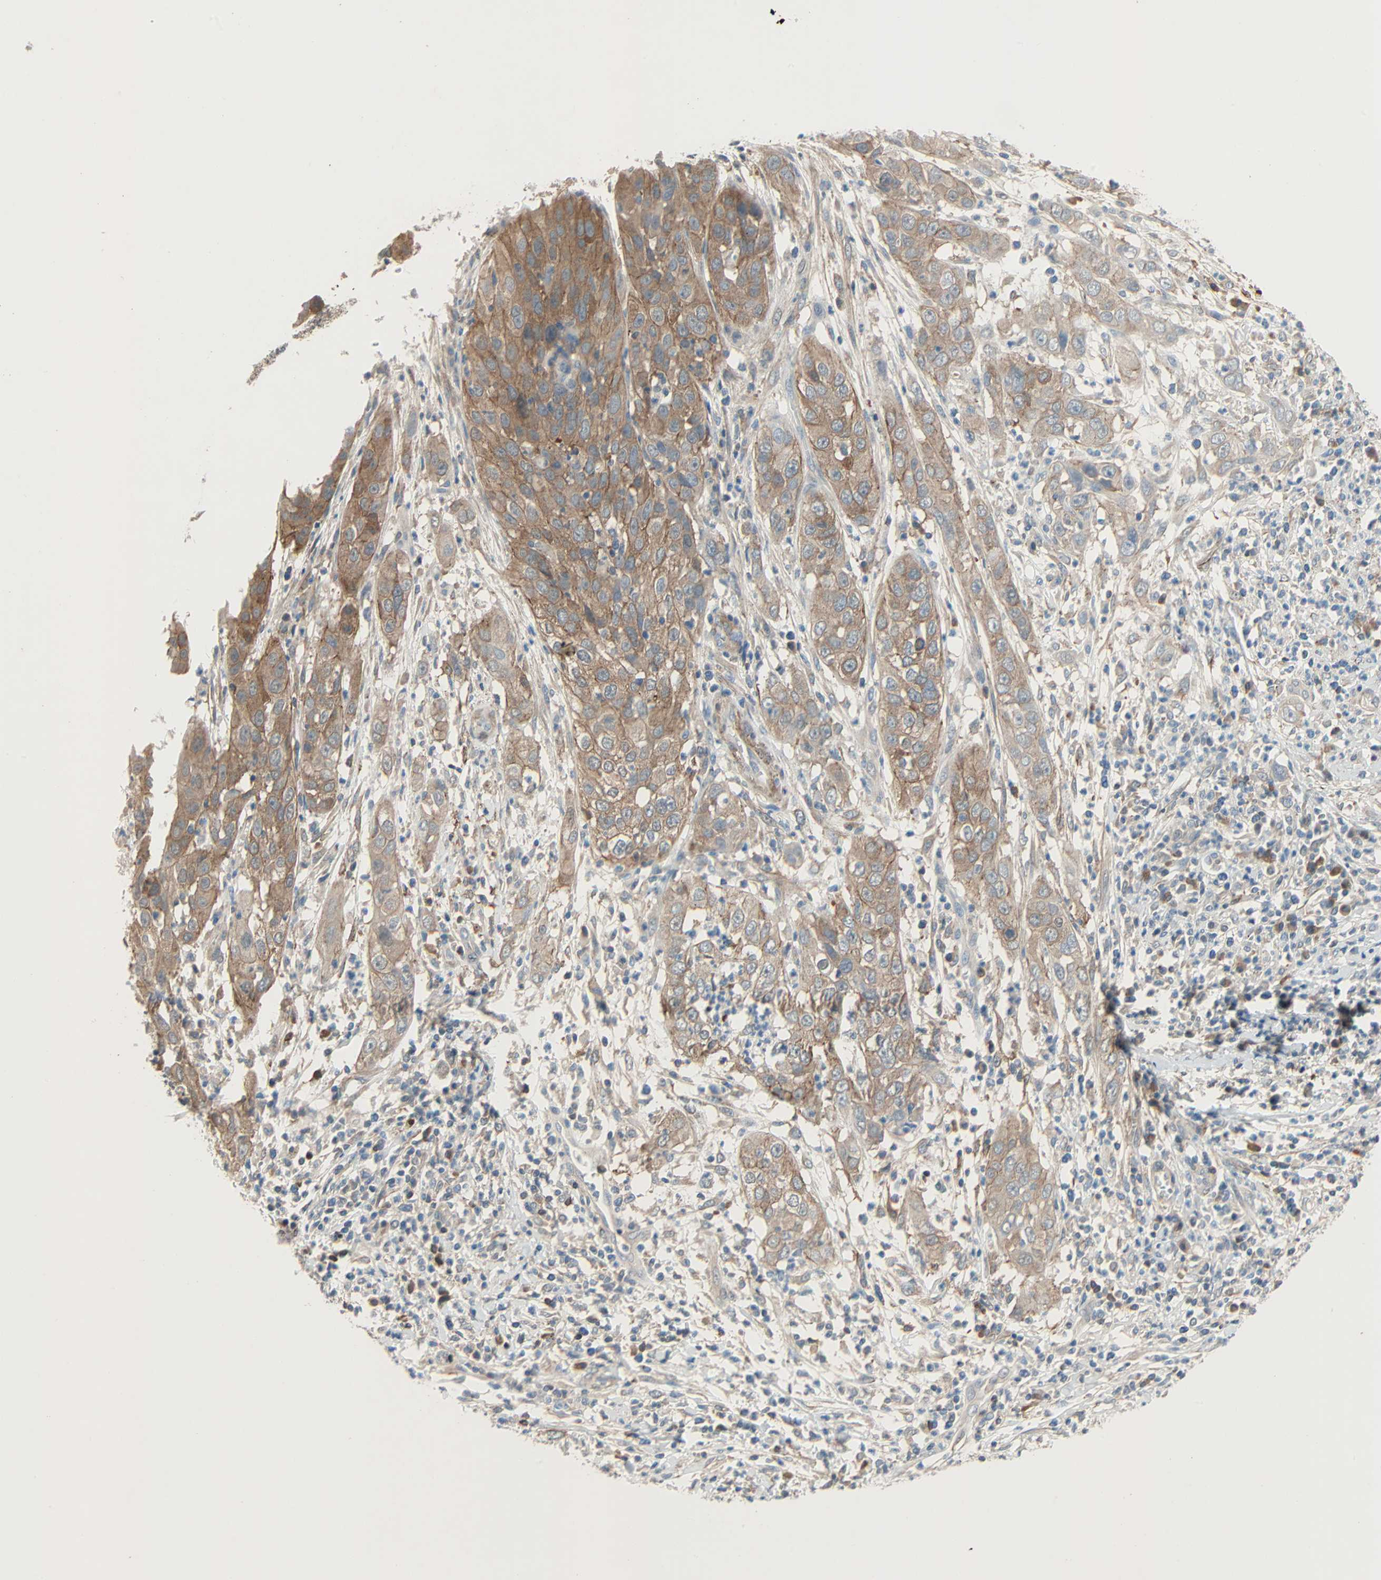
{"staining": {"intensity": "moderate", "quantity": ">75%", "location": "cytoplasmic/membranous"}, "tissue": "cervical cancer", "cell_type": "Tumor cells", "image_type": "cancer", "snomed": [{"axis": "morphology", "description": "Squamous cell carcinoma, NOS"}, {"axis": "topography", "description": "Cervix"}], "caption": "There is medium levels of moderate cytoplasmic/membranous staining in tumor cells of squamous cell carcinoma (cervical), as demonstrated by immunohistochemical staining (brown color).", "gene": "TNFRSF12A", "patient": {"sex": "female", "age": 32}}